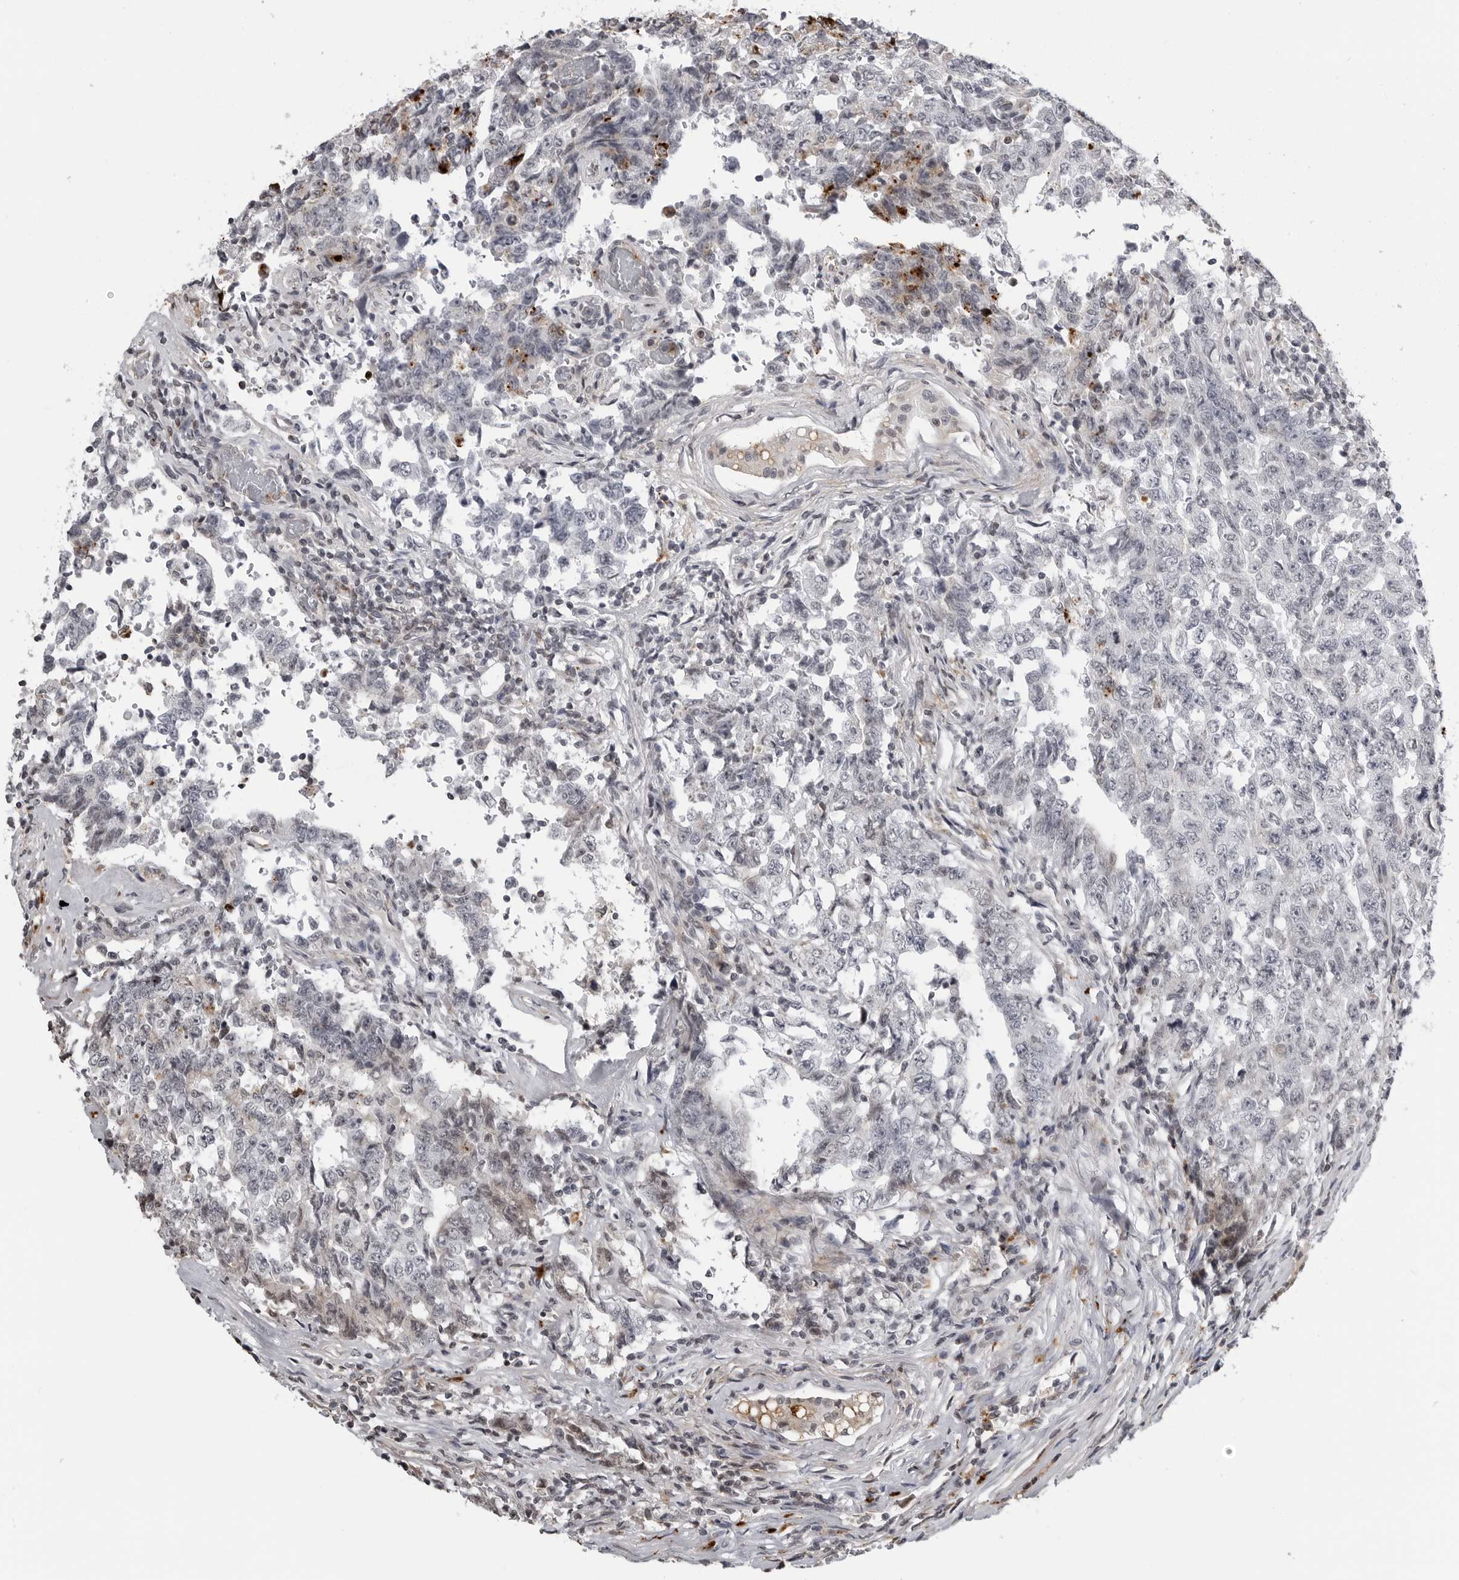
{"staining": {"intensity": "negative", "quantity": "none", "location": "none"}, "tissue": "testis cancer", "cell_type": "Tumor cells", "image_type": "cancer", "snomed": [{"axis": "morphology", "description": "Carcinoma, Embryonal, NOS"}, {"axis": "topography", "description": "Testis"}], "caption": "An immunohistochemistry (IHC) histopathology image of testis cancer (embryonal carcinoma) is shown. There is no staining in tumor cells of testis cancer (embryonal carcinoma).", "gene": "CXCR5", "patient": {"sex": "male", "age": 26}}